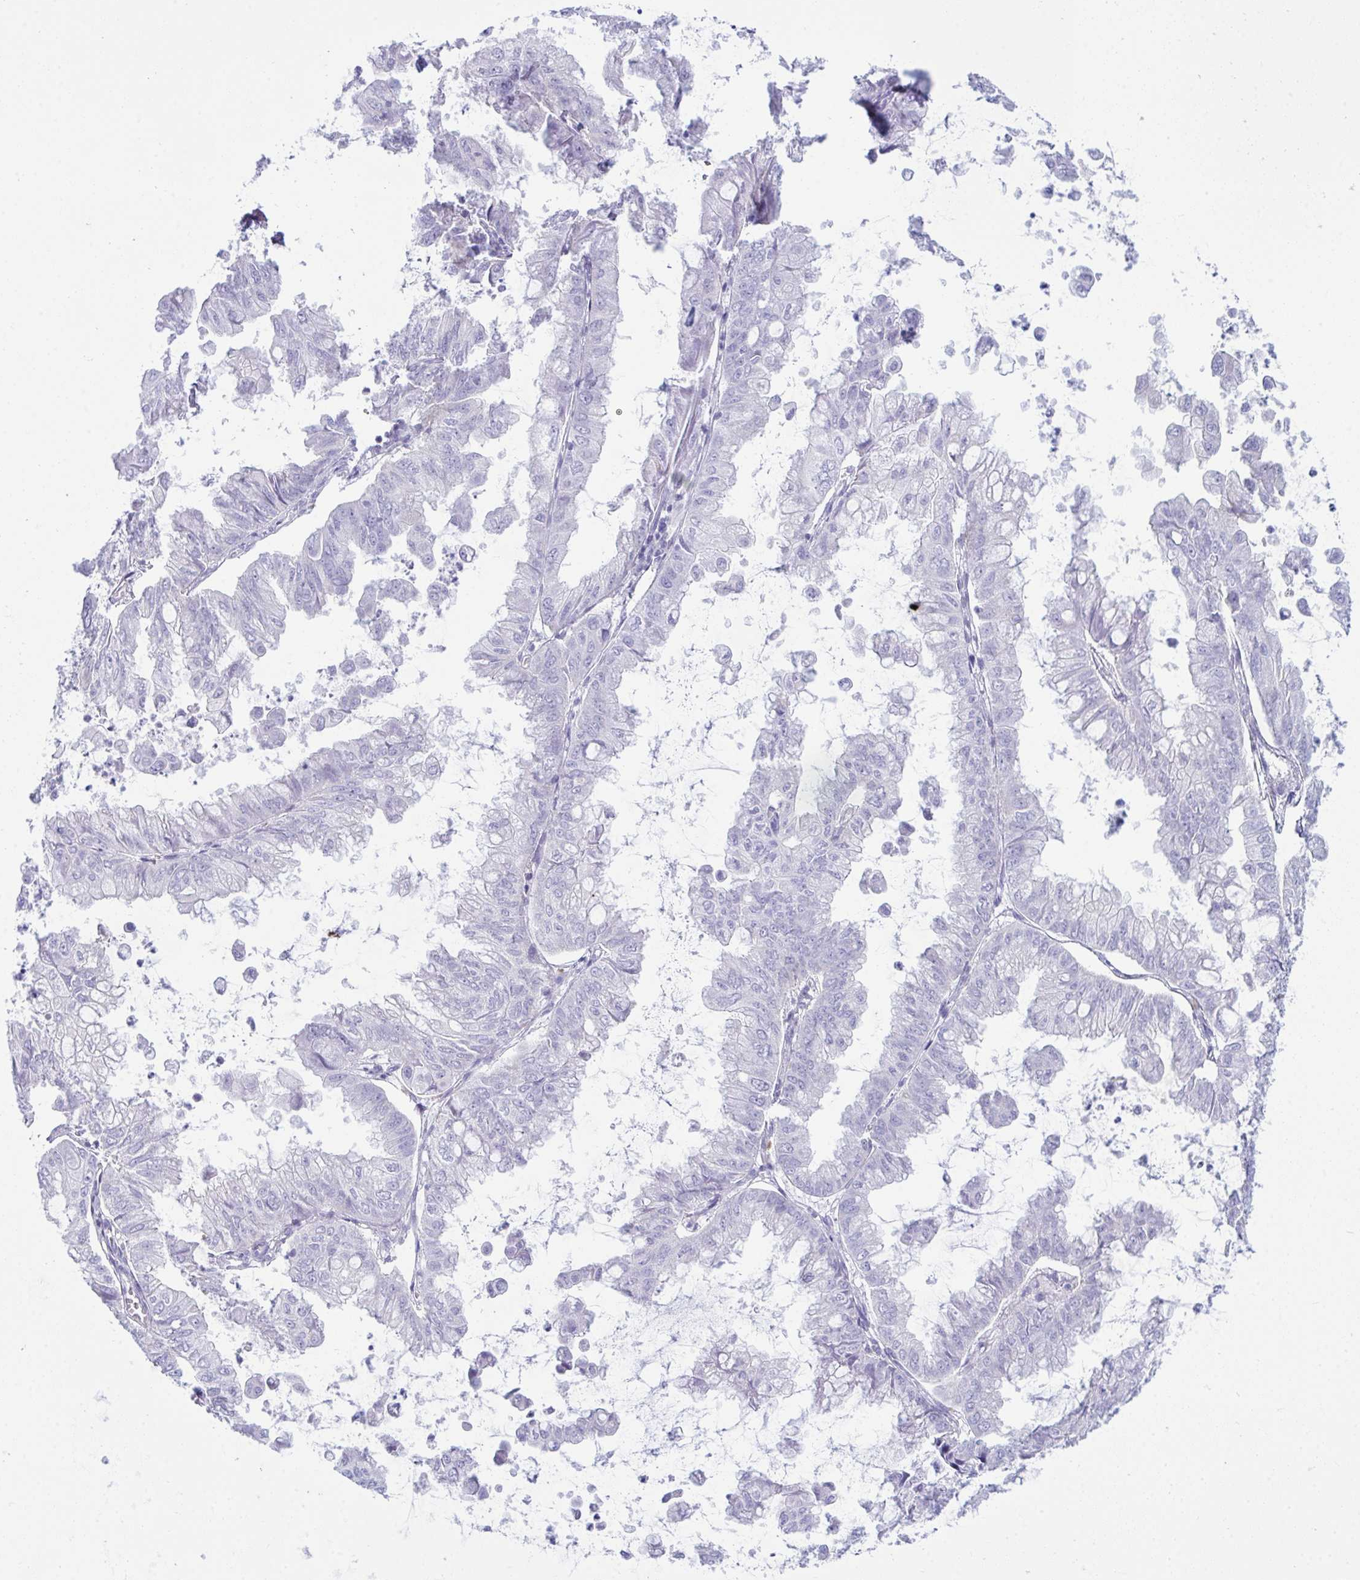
{"staining": {"intensity": "negative", "quantity": "none", "location": "none"}, "tissue": "stomach cancer", "cell_type": "Tumor cells", "image_type": "cancer", "snomed": [{"axis": "morphology", "description": "Adenocarcinoma, NOS"}, {"axis": "topography", "description": "Stomach, upper"}], "caption": "The histopathology image shows no staining of tumor cells in adenocarcinoma (stomach).", "gene": "BBS1", "patient": {"sex": "male", "age": 80}}